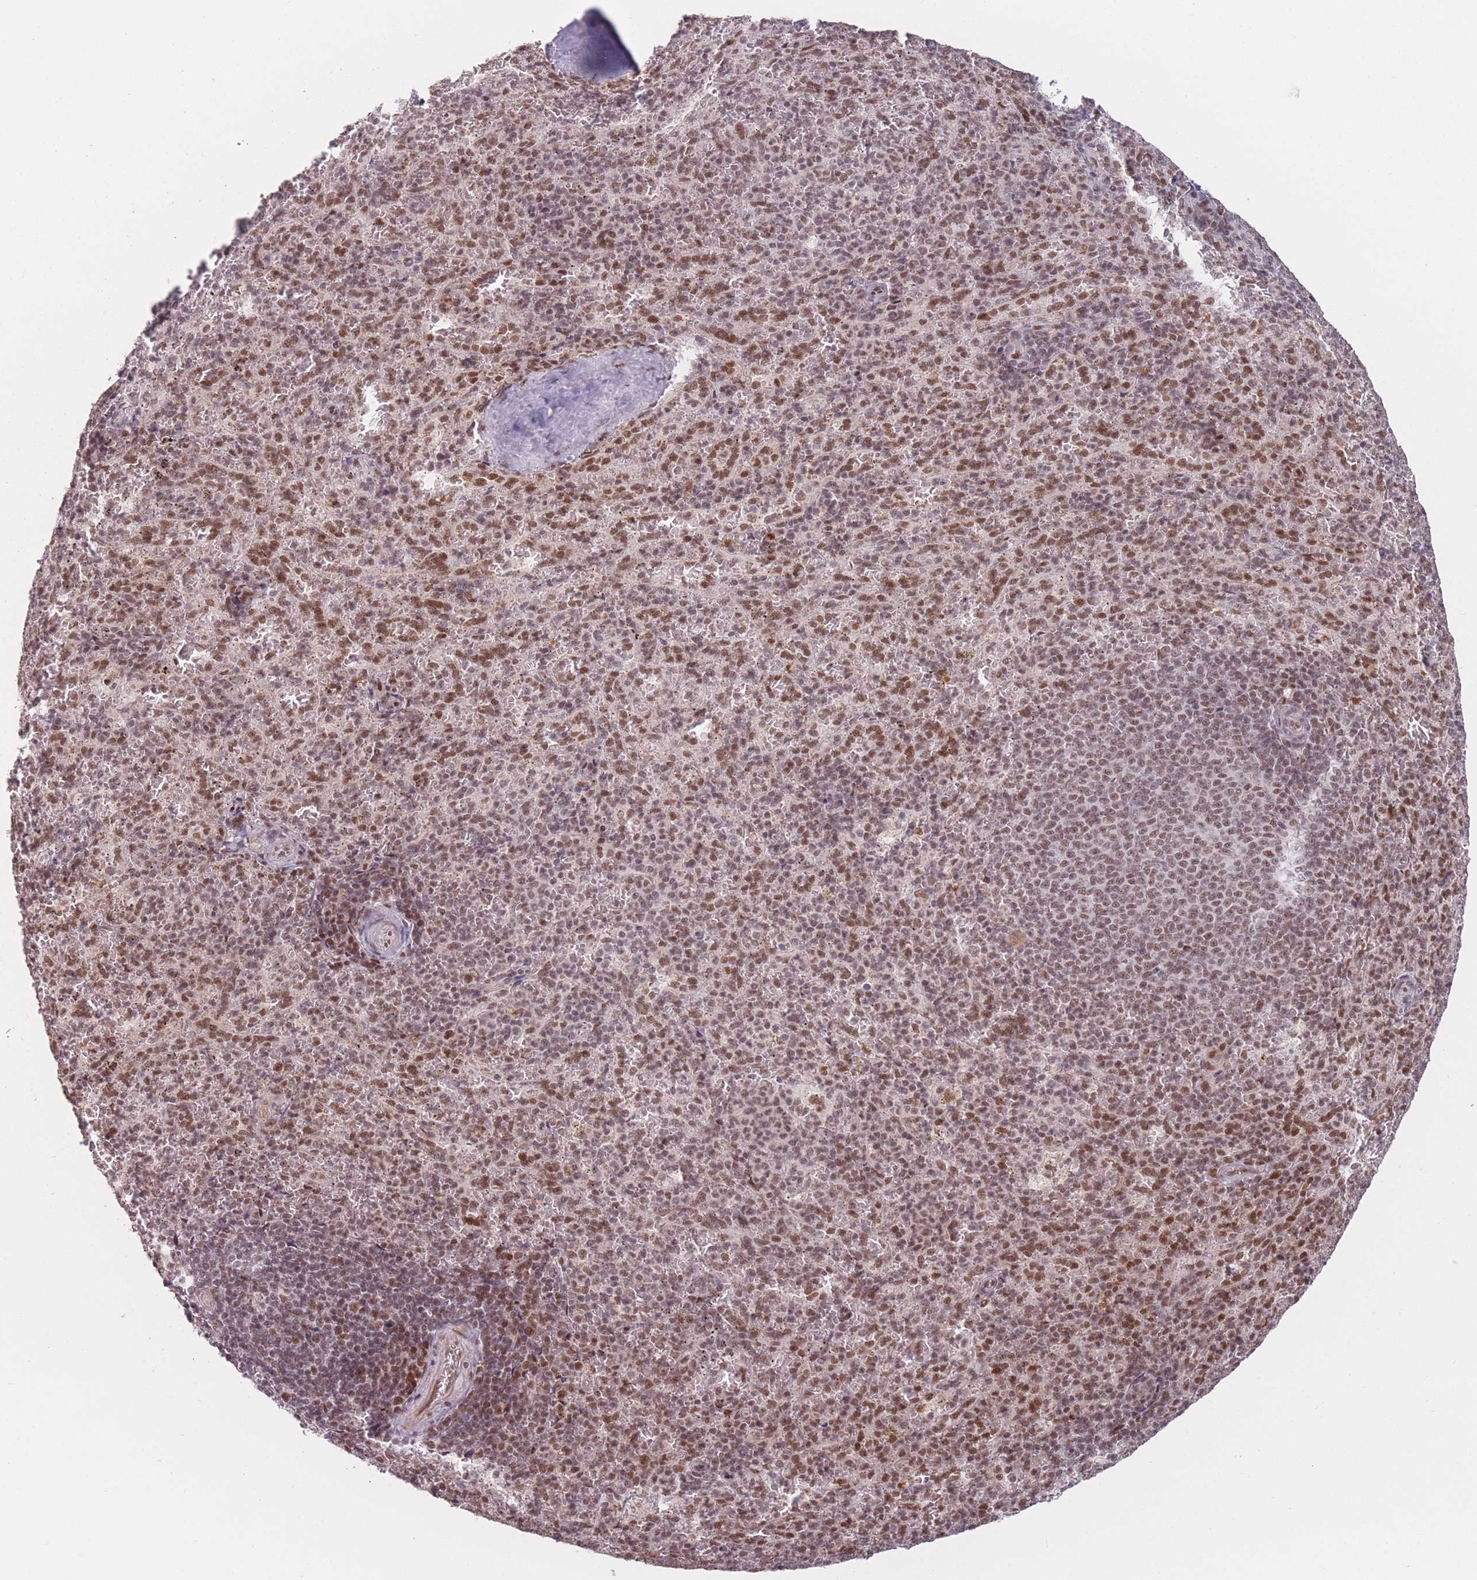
{"staining": {"intensity": "moderate", "quantity": "25%-75%", "location": "nuclear"}, "tissue": "spleen", "cell_type": "Cells in red pulp", "image_type": "normal", "snomed": [{"axis": "morphology", "description": "Normal tissue, NOS"}, {"axis": "topography", "description": "Spleen"}], "caption": "Immunohistochemistry micrograph of unremarkable human spleen stained for a protein (brown), which reveals medium levels of moderate nuclear expression in approximately 25%-75% of cells in red pulp.", "gene": "SUPT6H", "patient": {"sex": "female", "age": 21}}